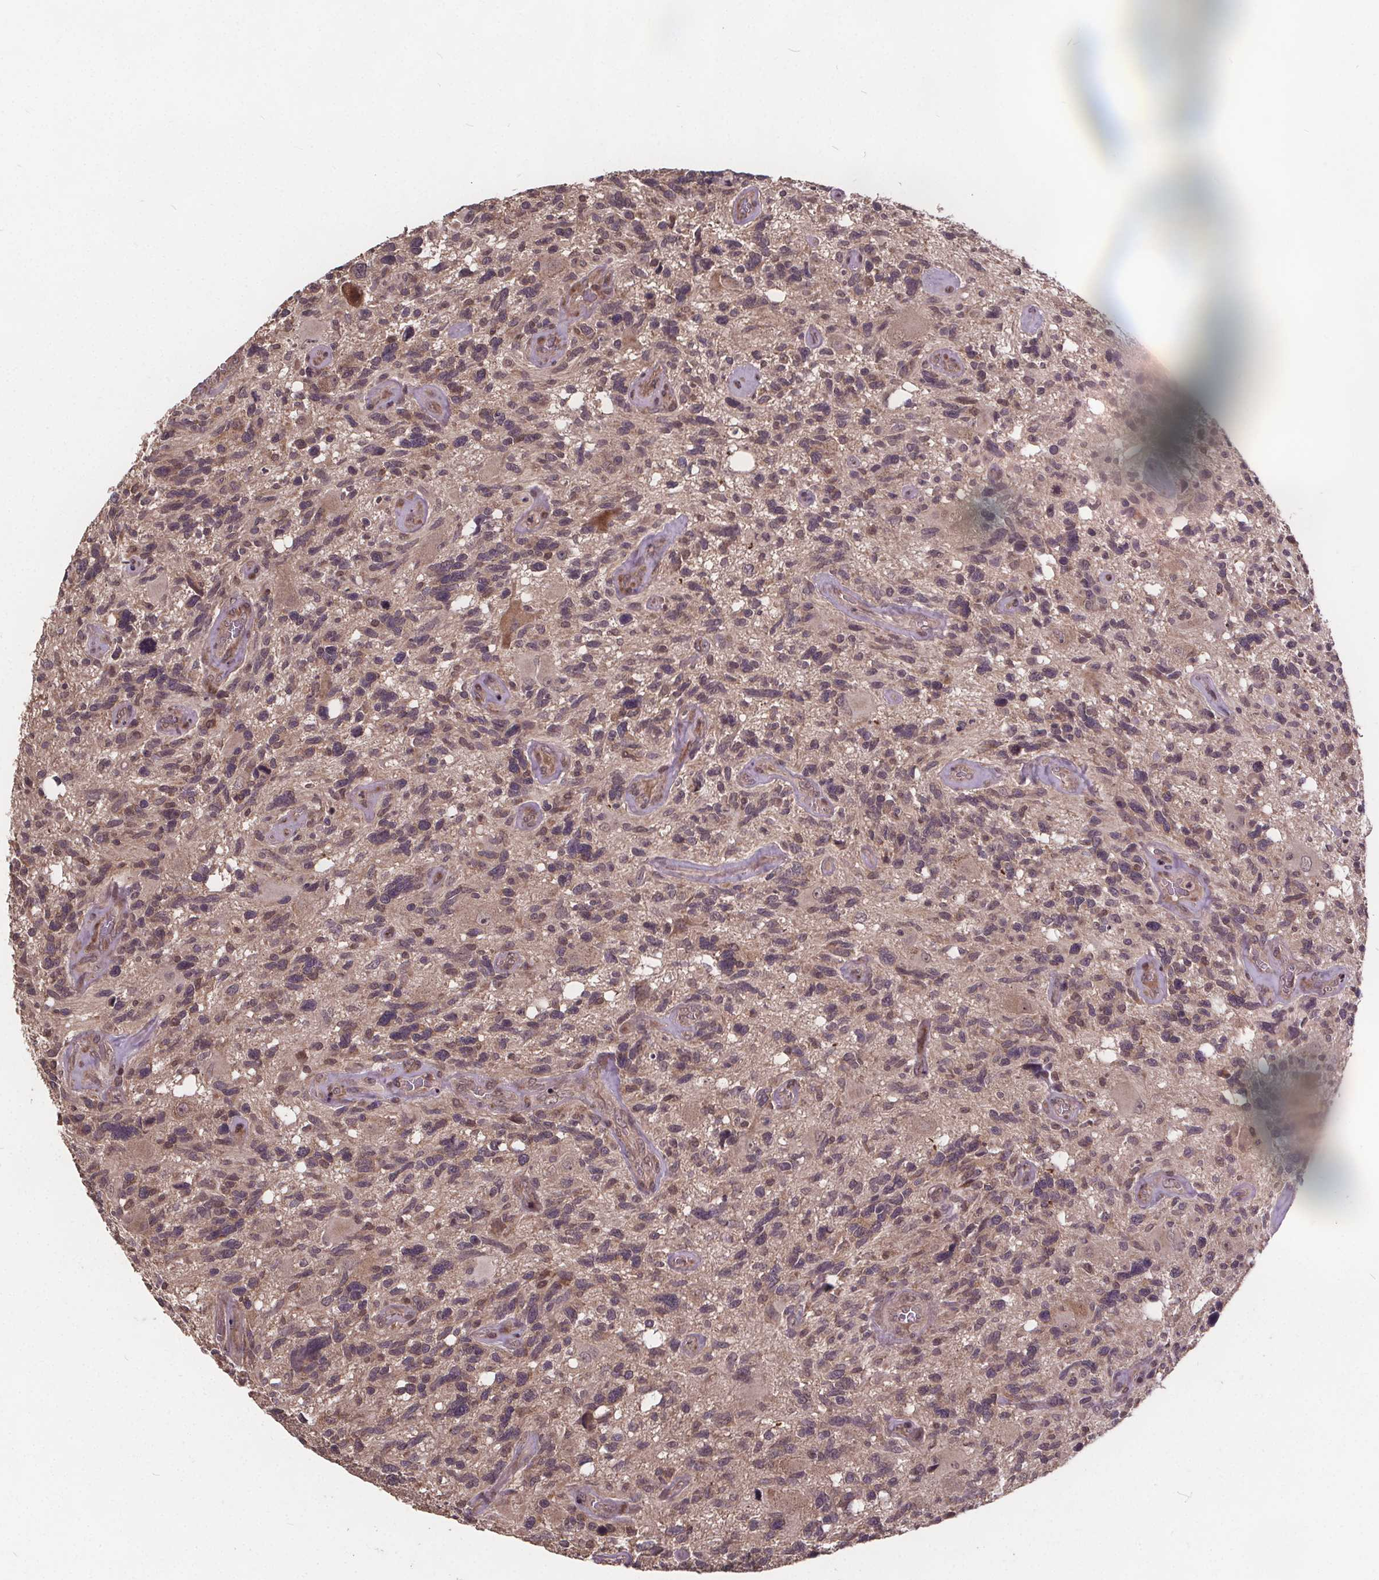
{"staining": {"intensity": "negative", "quantity": "none", "location": "none"}, "tissue": "glioma", "cell_type": "Tumor cells", "image_type": "cancer", "snomed": [{"axis": "morphology", "description": "Glioma, malignant, High grade"}, {"axis": "topography", "description": "Brain"}], "caption": "High magnification brightfield microscopy of glioma stained with DAB (brown) and counterstained with hematoxylin (blue): tumor cells show no significant expression.", "gene": "USP9X", "patient": {"sex": "male", "age": 49}}